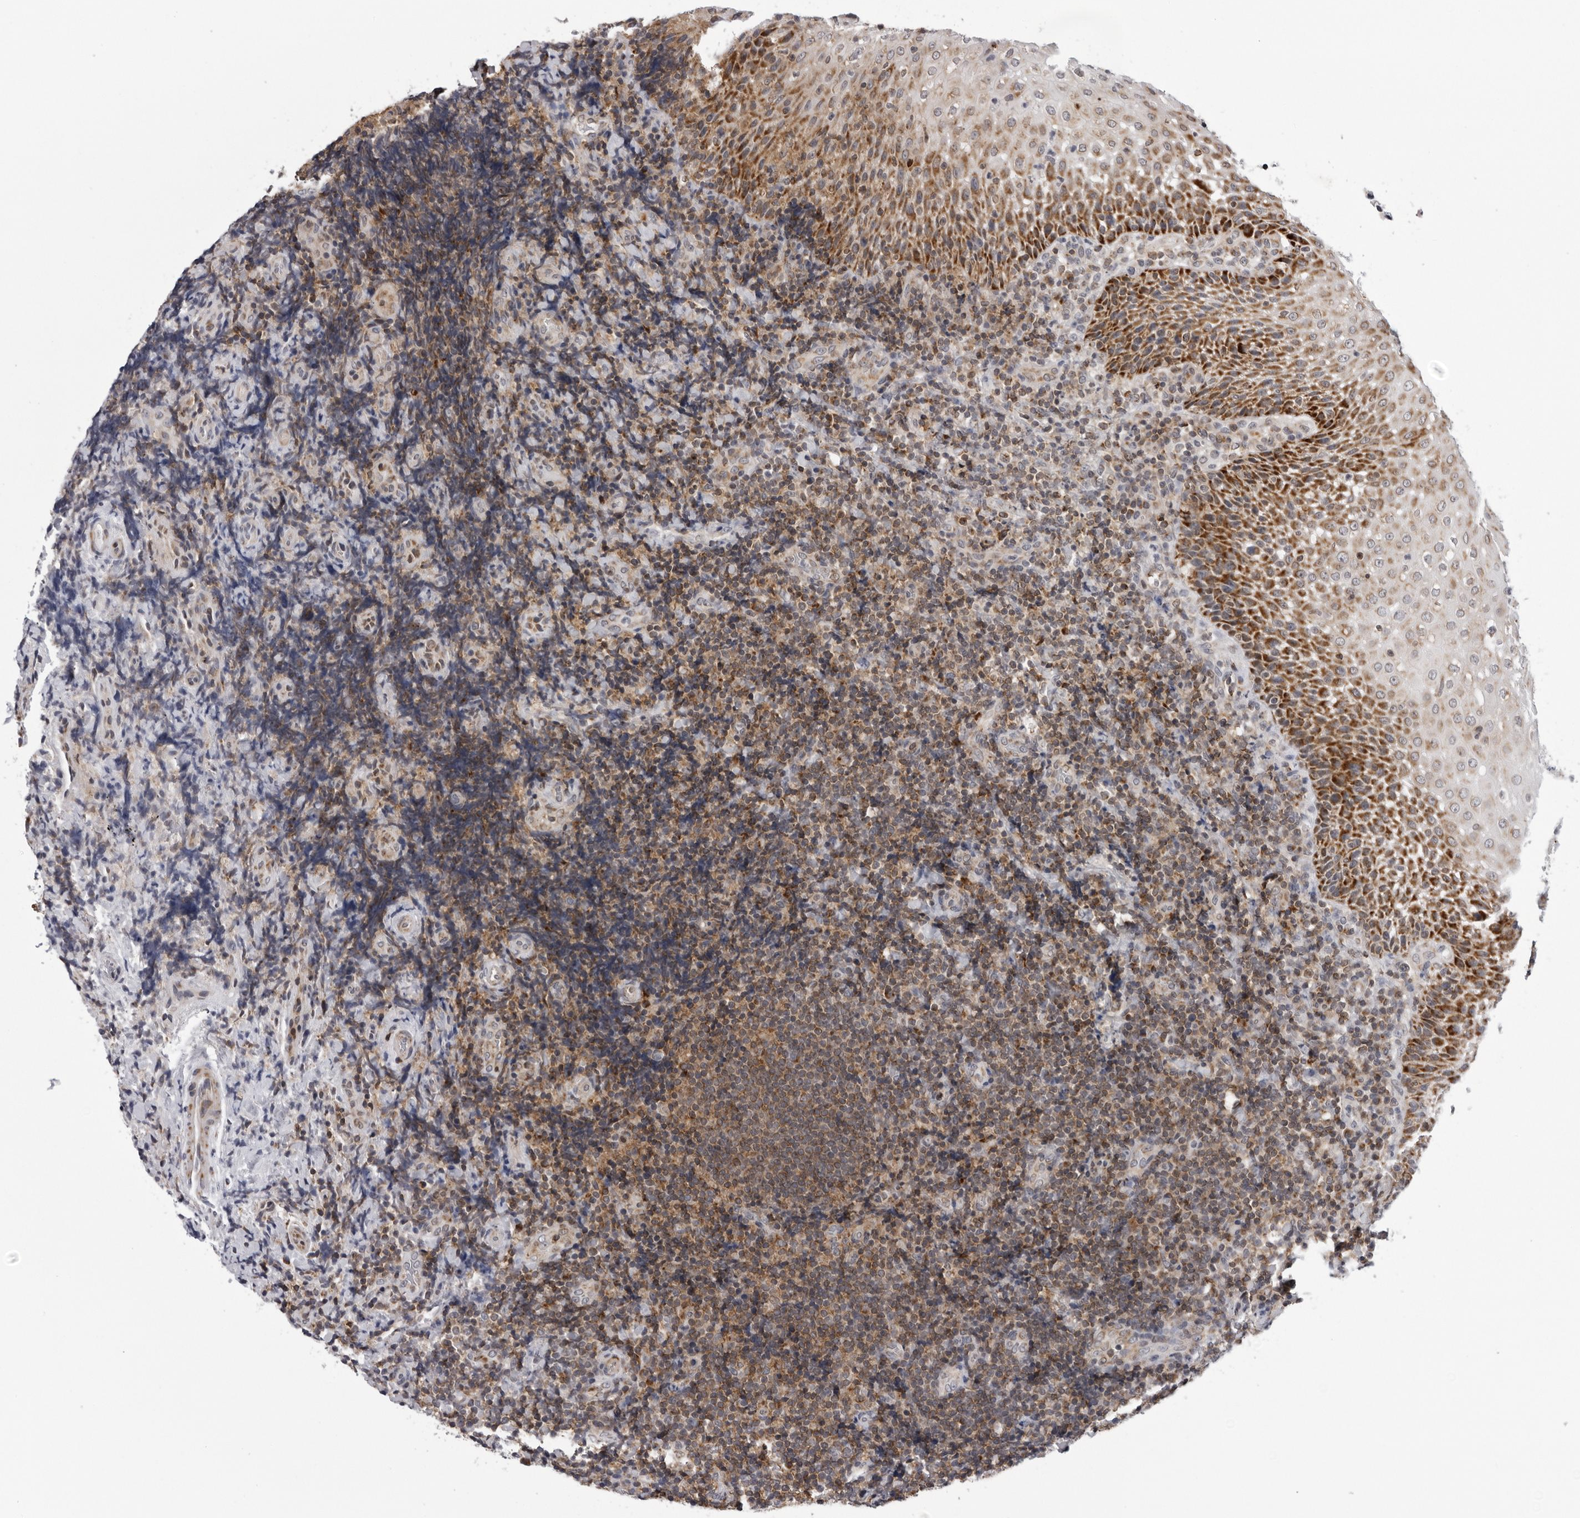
{"staining": {"intensity": "weak", "quantity": "25%-75%", "location": "cytoplasmic/membranous"}, "tissue": "lymphoma", "cell_type": "Tumor cells", "image_type": "cancer", "snomed": [{"axis": "morphology", "description": "Malignant lymphoma, non-Hodgkin's type, High grade"}, {"axis": "topography", "description": "Tonsil"}], "caption": "Protein expression by IHC demonstrates weak cytoplasmic/membranous staining in approximately 25%-75% of tumor cells in lymphoma.", "gene": "CPT2", "patient": {"sex": "female", "age": 36}}